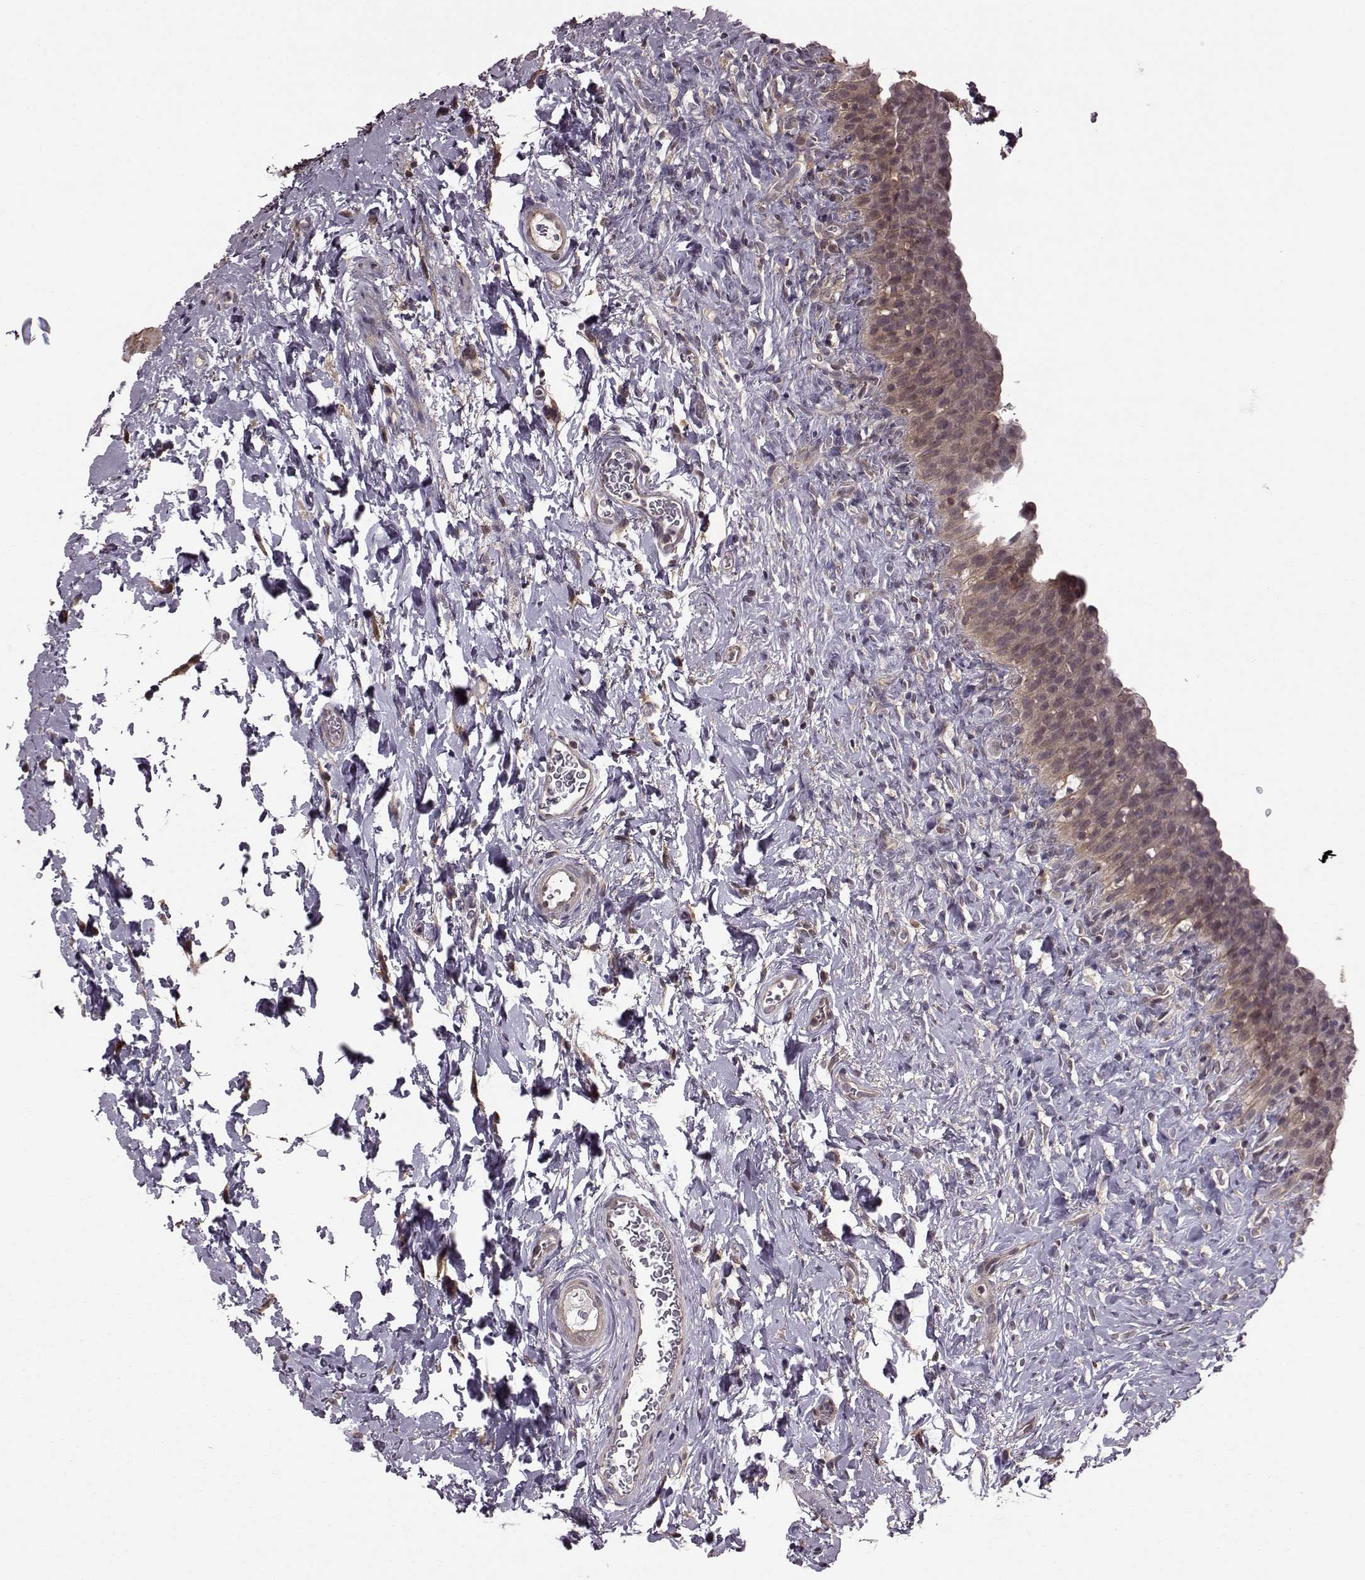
{"staining": {"intensity": "moderate", "quantity": ">75%", "location": "cytoplasmic/membranous"}, "tissue": "urinary bladder", "cell_type": "Urothelial cells", "image_type": "normal", "snomed": [{"axis": "morphology", "description": "Normal tissue, NOS"}, {"axis": "topography", "description": "Urinary bladder"}], "caption": "The histopathology image shows immunohistochemical staining of unremarkable urinary bladder. There is moderate cytoplasmic/membranous staining is identified in about >75% of urothelial cells.", "gene": "FNIP2", "patient": {"sex": "male", "age": 76}}